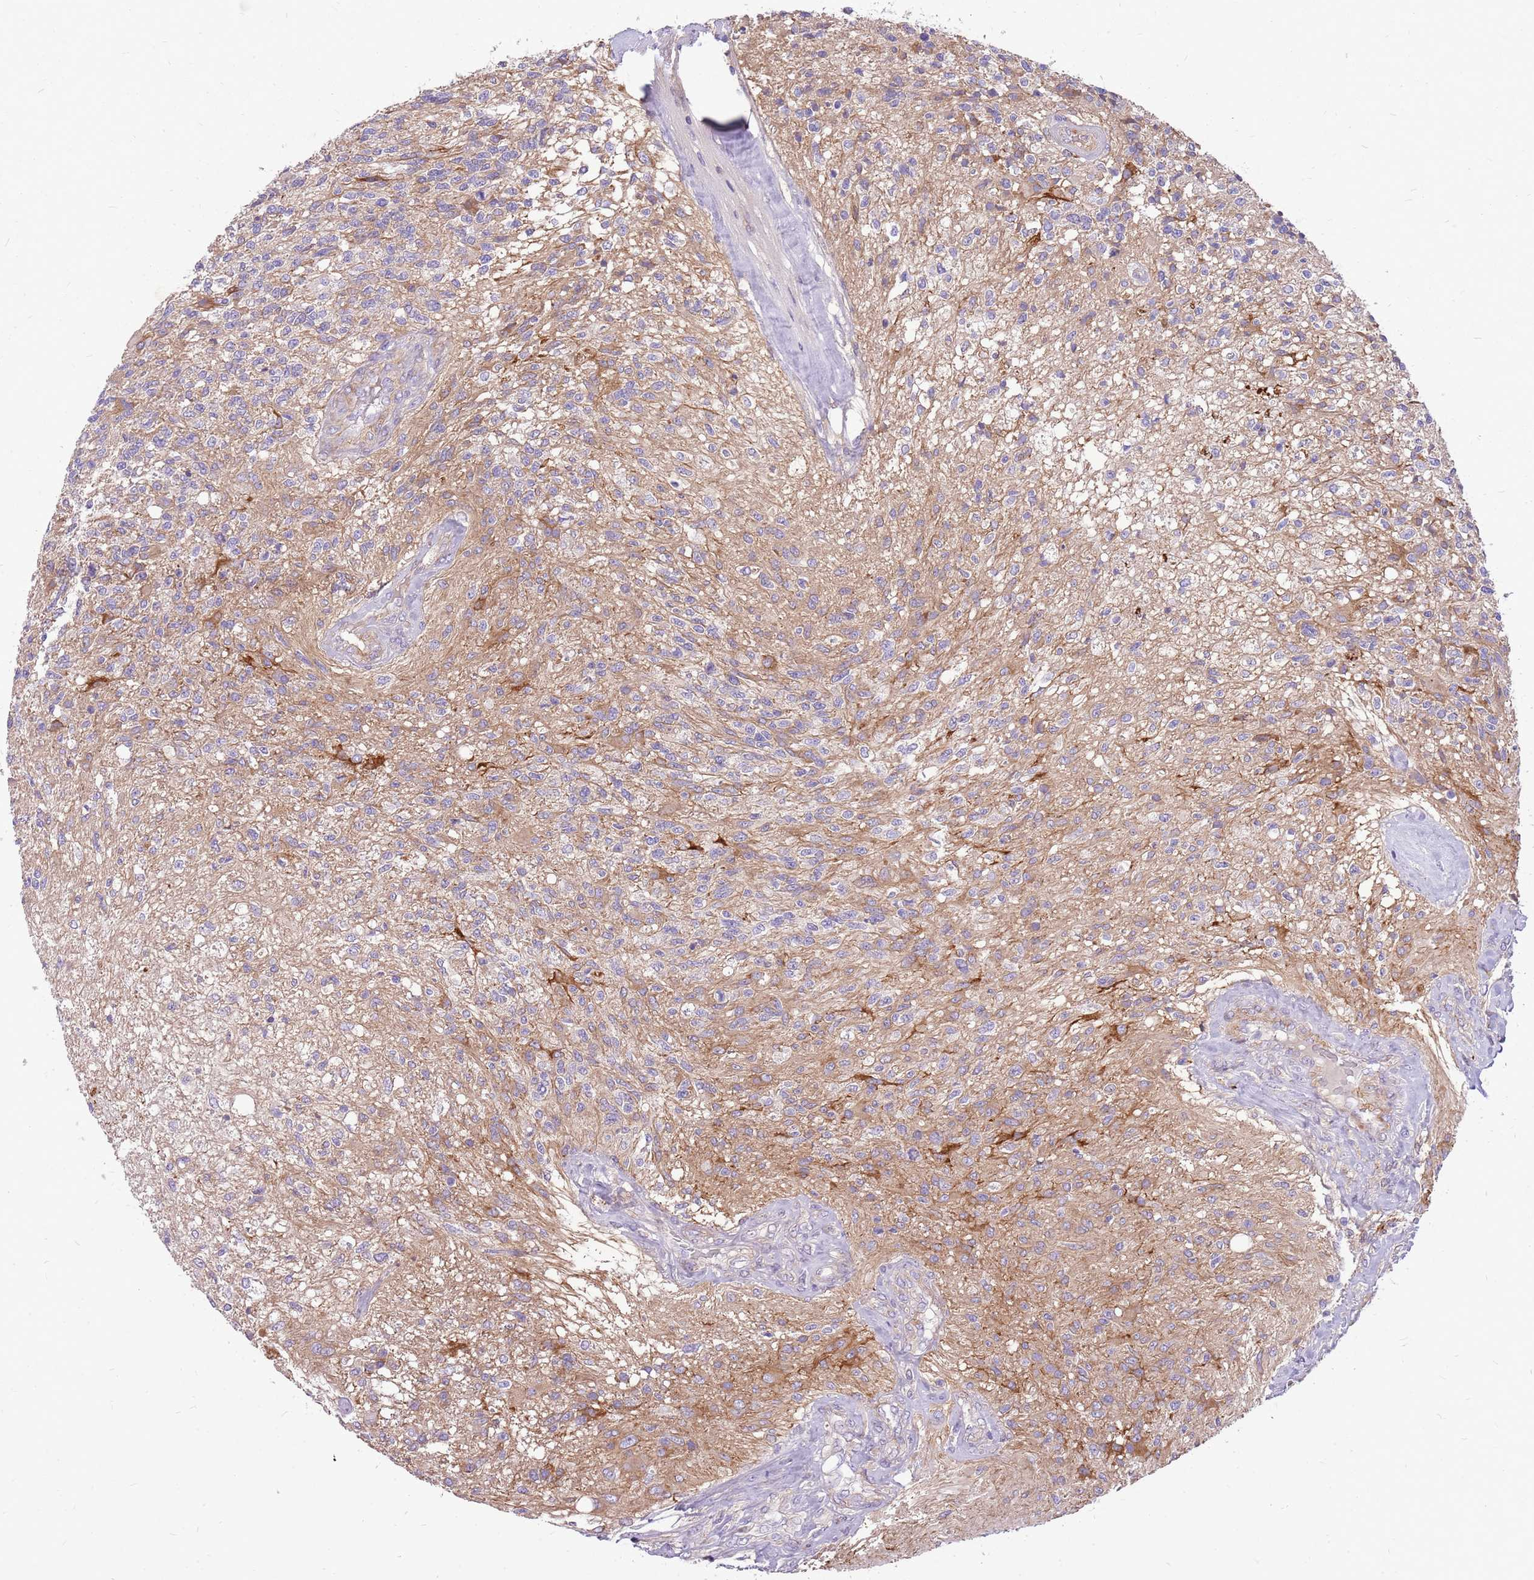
{"staining": {"intensity": "negative", "quantity": "none", "location": "none"}, "tissue": "glioma", "cell_type": "Tumor cells", "image_type": "cancer", "snomed": [{"axis": "morphology", "description": "Glioma, malignant, High grade"}, {"axis": "topography", "description": "Brain"}], "caption": "There is no significant expression in tumor cells of glioma.", "gene": "WDR90", "patient": {"sex": "male", "age": 56}}